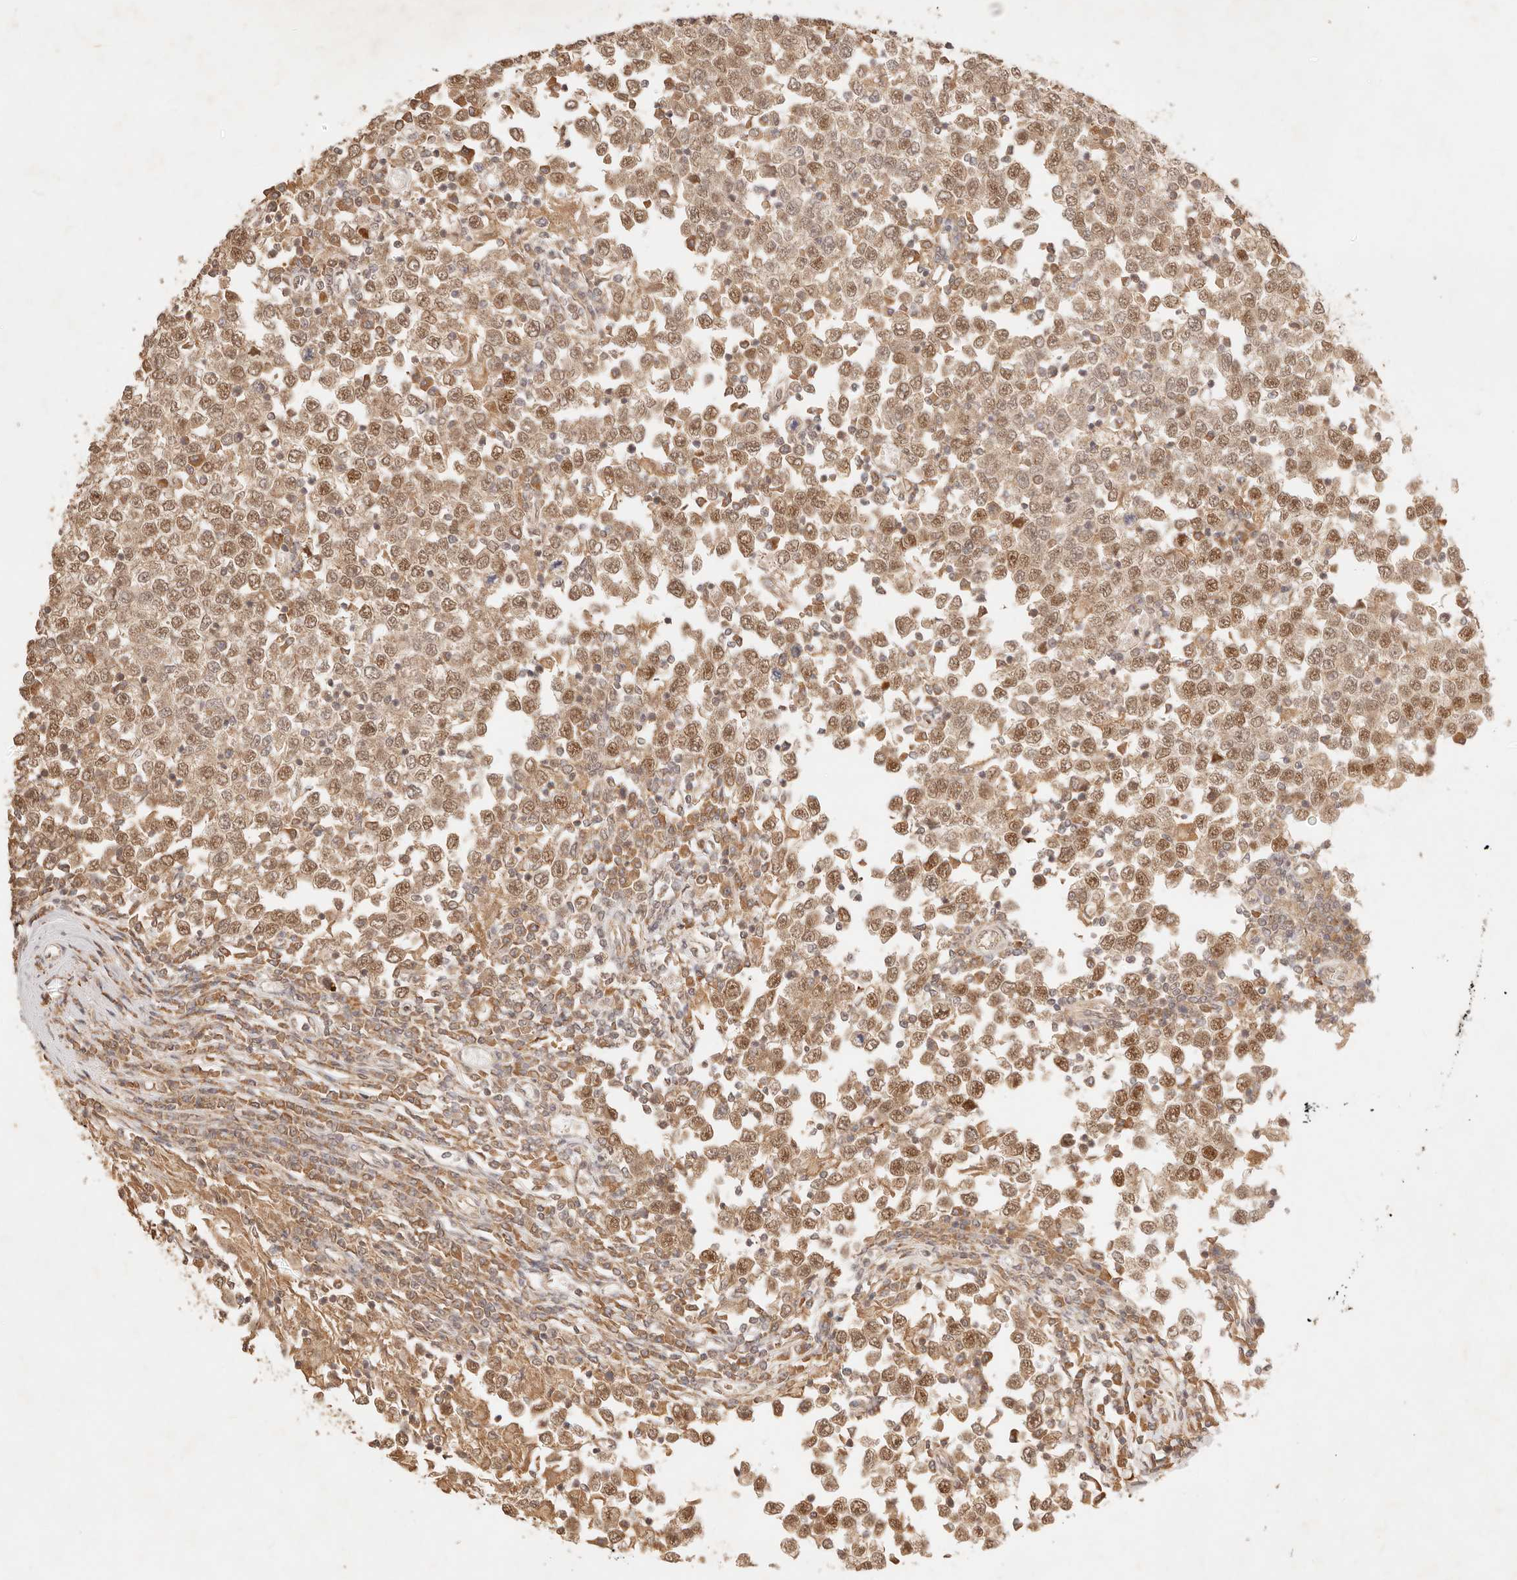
{"staining": {"intensity": "moderate", "quantity": ">75%", "location": "cytoplasmic/membranous,nuclear"}, "tissue": "testis cancer", "cell_type": "Tumor cells", "image_type": "cancer", "snomed": [{"axis": "morphology", "description": "Seminoma, NOS"}, {"axis": "topography", "description": "Testis"}], "caption": "Immunohistochemical staining of seminoma (testis) shows moderate cytoplasmic/membranous and nuclear protein expression in approximately >75% of tumor cells.", "gene": "TRIM11", "patient": {"sex": "male", "age": 65}}